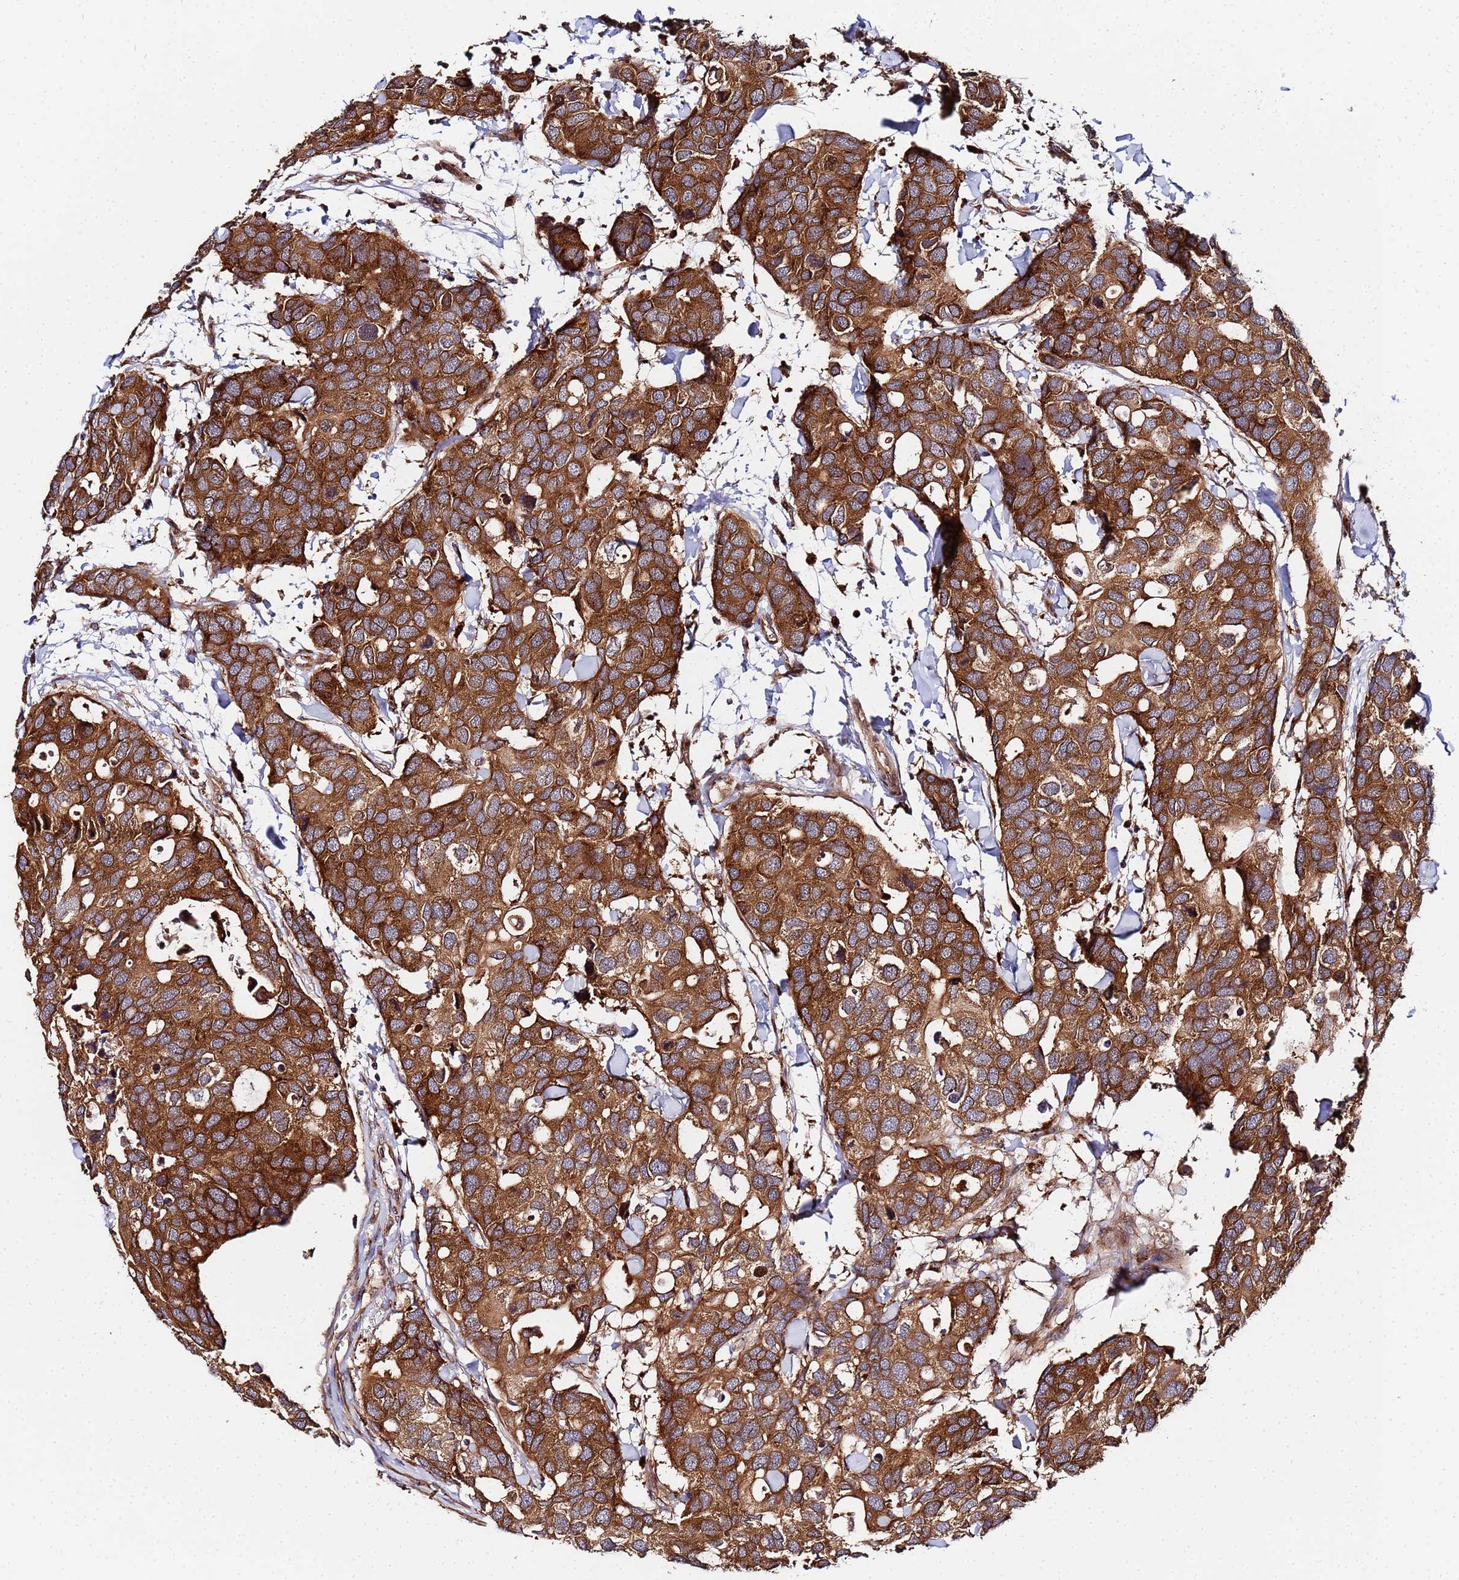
{"staining": {"intensity": "strong", "quantity": ">75%", "location": "cytoplasmic/membranous"}, "tissue": "breast cancer", "cell_type": "Tumor cells", "image_type": "cancer", "snomed": [{"axis": "morphology", "description": "Duct carcinoma"}, {"axis": "topography", "description": "Breast"}], "caption": "Brown immunohistochemical staining in human infiltrating ductal carcinoma (breast) demonstrates strong cytoplasmic/membranous positivity in approximately >75% of tumor cells.", "gene": "UNC93B1", "patient": {"sex": "female", "age": 83}}